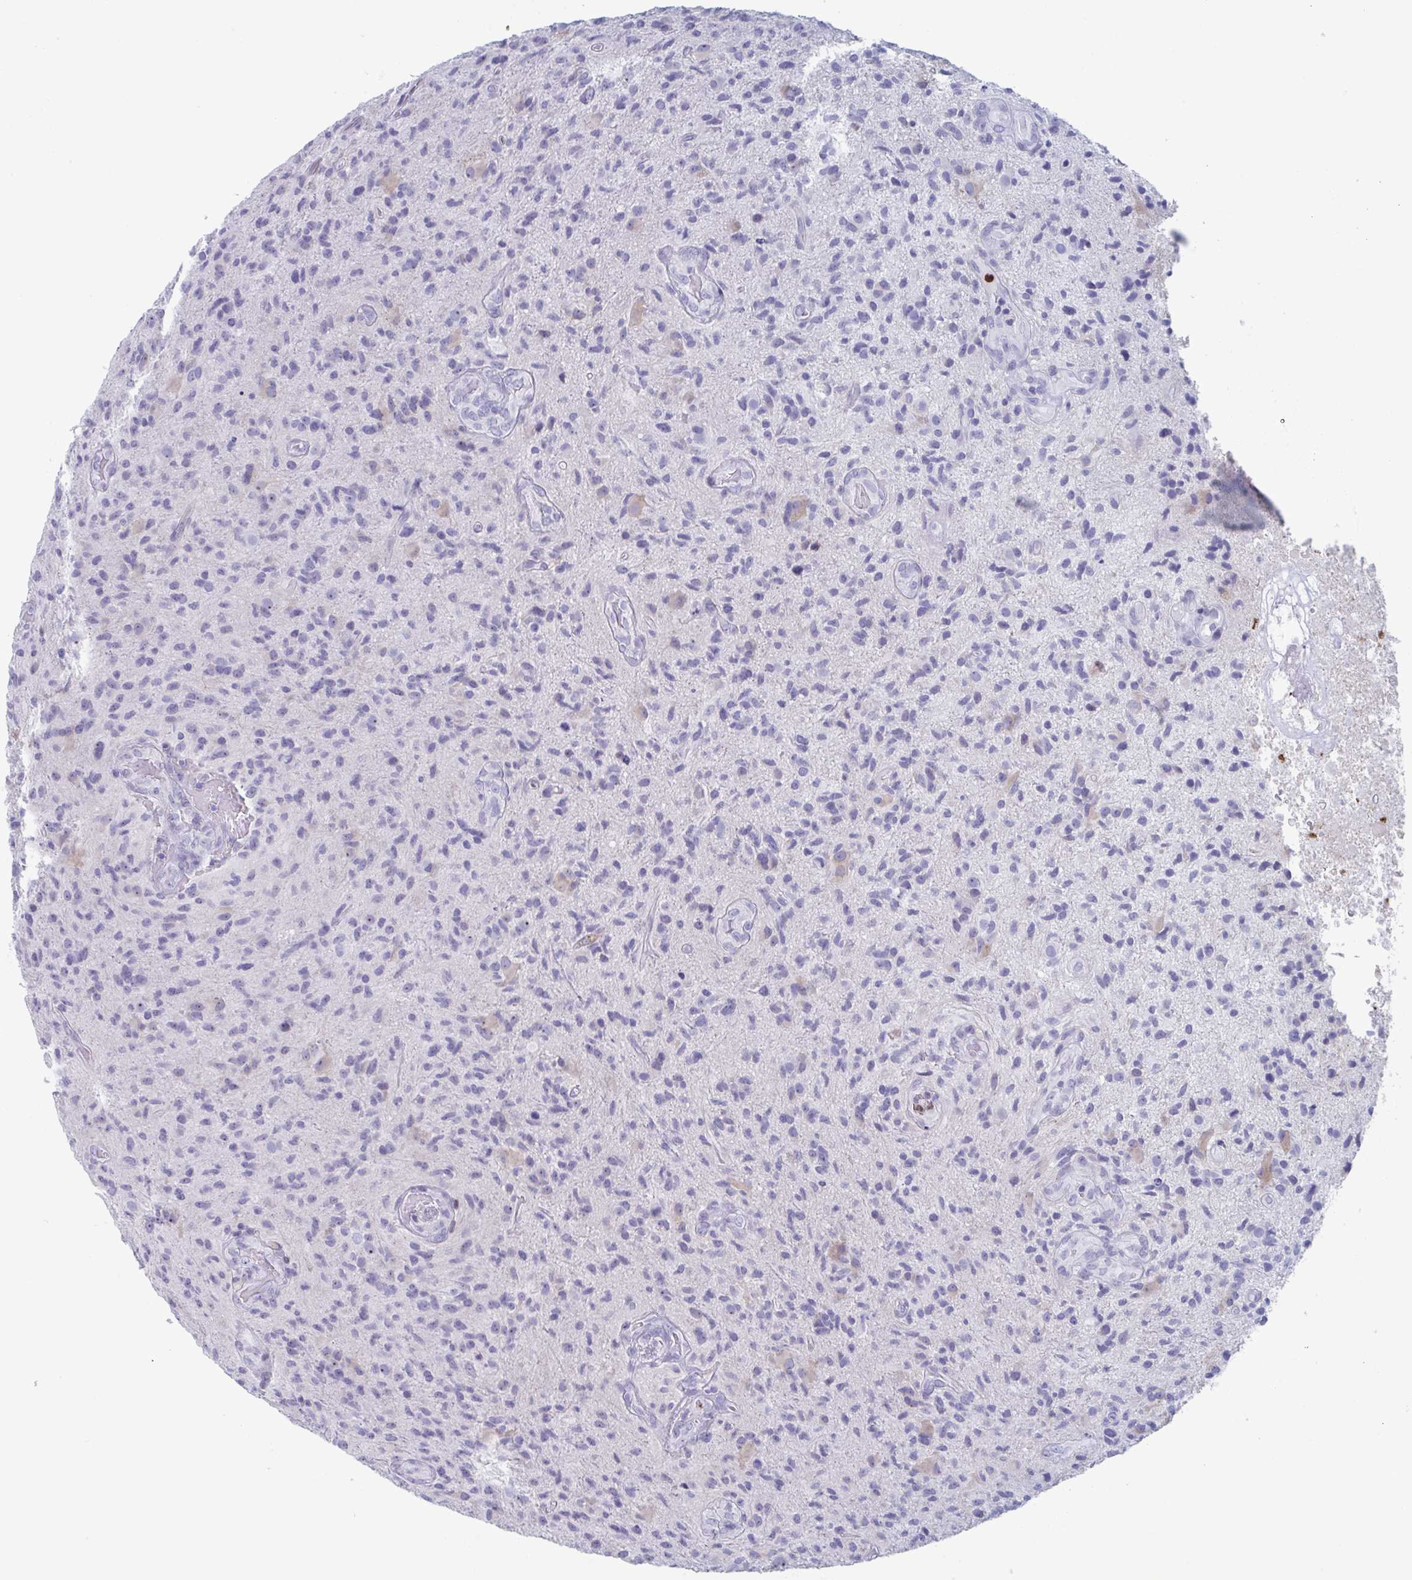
{"staining": {"intensity": "negative", "quantity": "none", "location": "none"}, "tissue": "glioma", "cell_type": "Tumor cells", "image_type": "cancer", "snomed": [{"axis": "morphology", "description": "Glioma, malignant, High grade"}, {"axis": "topography", "description": "Brain"}], "caption": "A high-resolution image shows IHC staining of glioma, which exhibits no significant positivity in tumor cells.", "gene": "CYP4F11", "patient": {"sex": "male", "age": 55}}